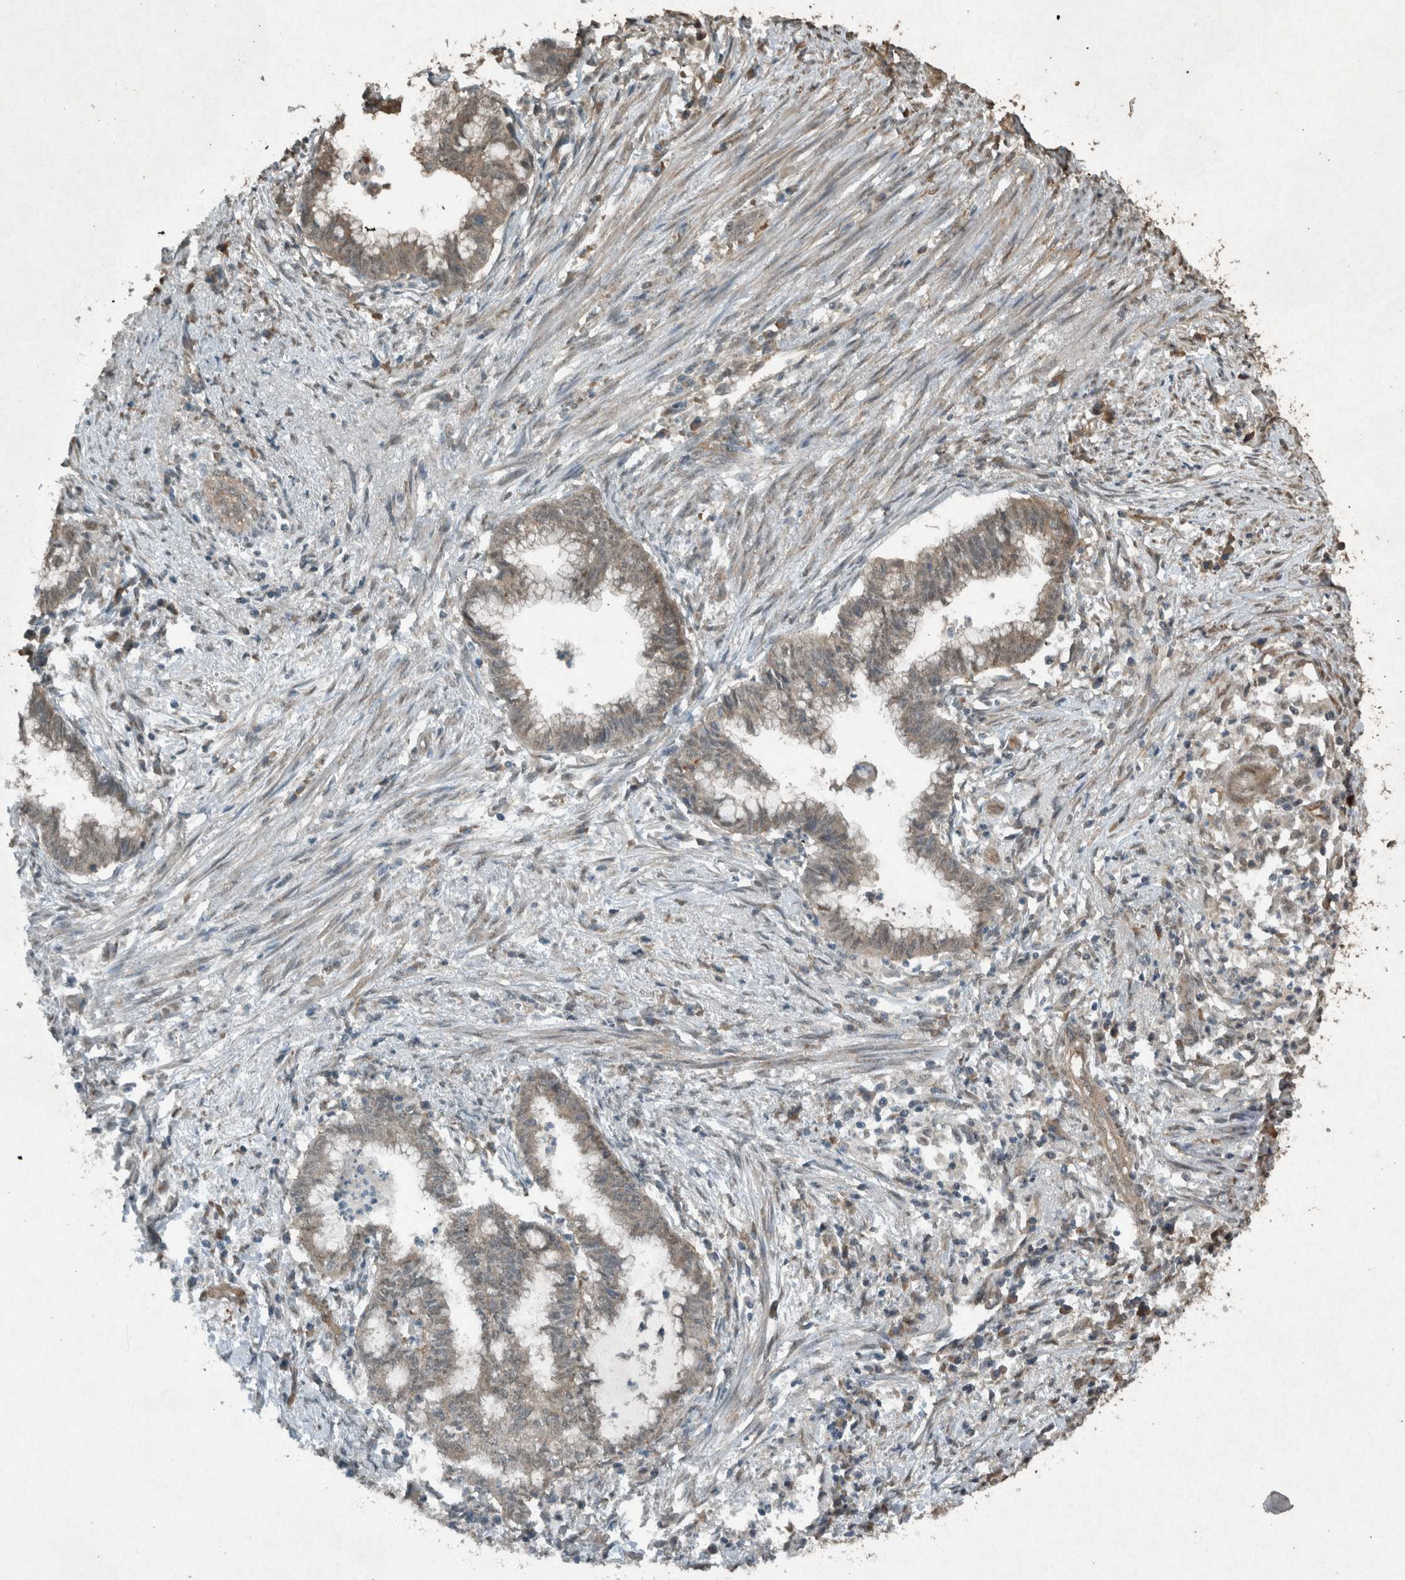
{"staining": {"intensity": "weak", "quantity": "25%-75%", "location": "cytoplasmic/membranous"}, "tissue": "endometrial cancer", "cell_type": "Tumor cells", "image_type": "cancer", "snomed": [{"axis": "morphology", "description": "Necrosis, NOS"}, {"axis": "morphology", "description": "Adenocarcinoma, NOS"}, {"axis": "topography", "description": "Endometrium"}], "caption": "Adenocarcinoma (endometrial) stained with a brown dye shows weak cytoplasmic/membranous positive expression in approximately 25%-75% of tumor cells.", "gene": "ARHGEF12", "patient": {"sex": "female", "age": 79}}